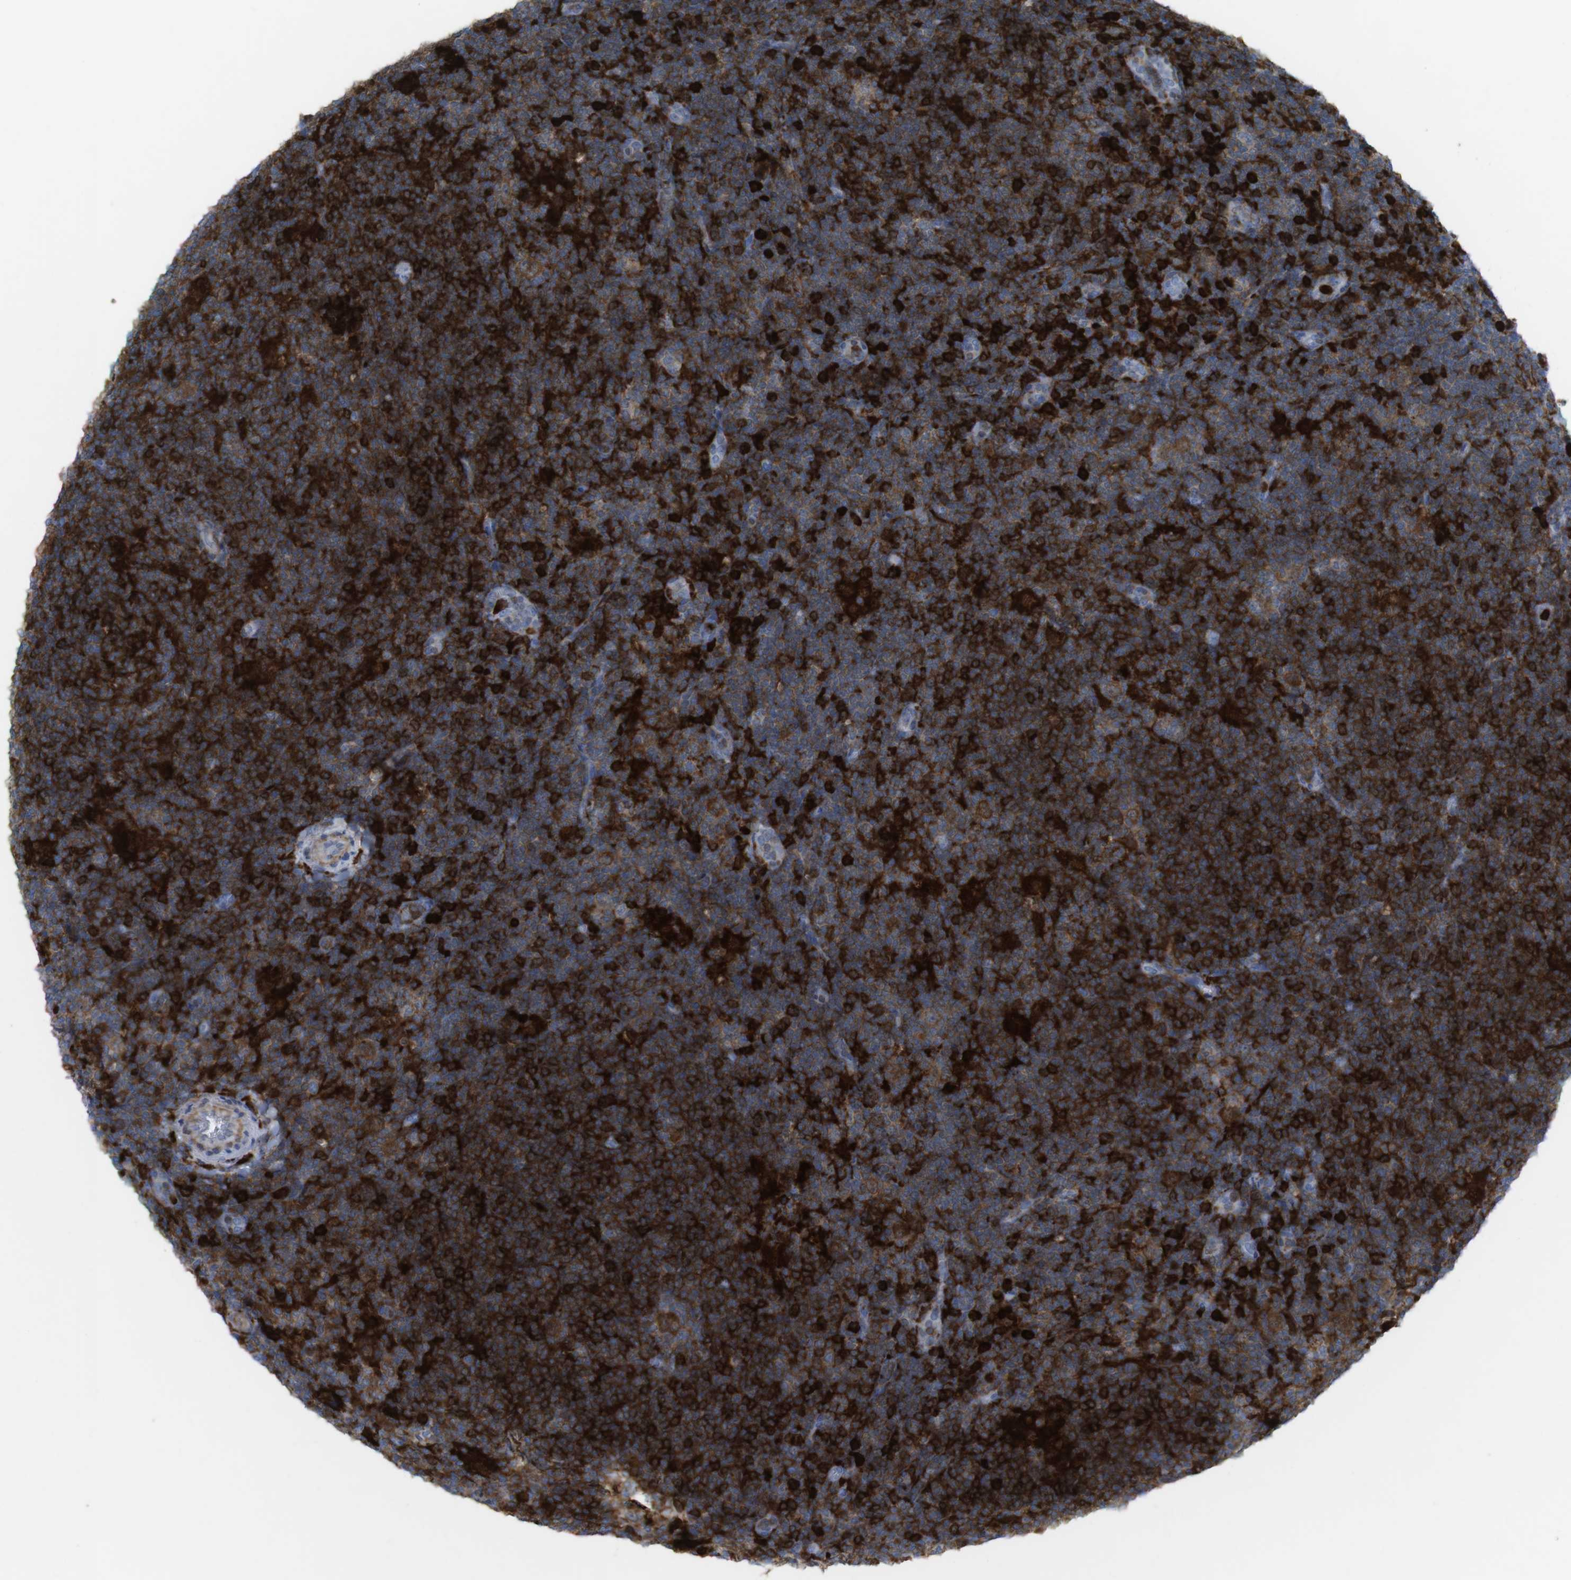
{"staining": {"intensity": "strong", "quantity": ">75%", "location": "cytoplasmic/membranous"}, "tissue": "lymphoma", "cell_type": "Tumor cells", "image_type": "cancer", "snomed": [{"axis": "morphology", "description": "Hodgkin's disease, NOS"}, {"axis": "topography", "description": "Lymph node"}], "caption": "A photomicrograph of lymphoma stained for a protein shows strong cytoplasmic/membranous brown staining in tumor cells.", "gene": "PRKCD", "patient": {"sex": "female", "age": 57}}